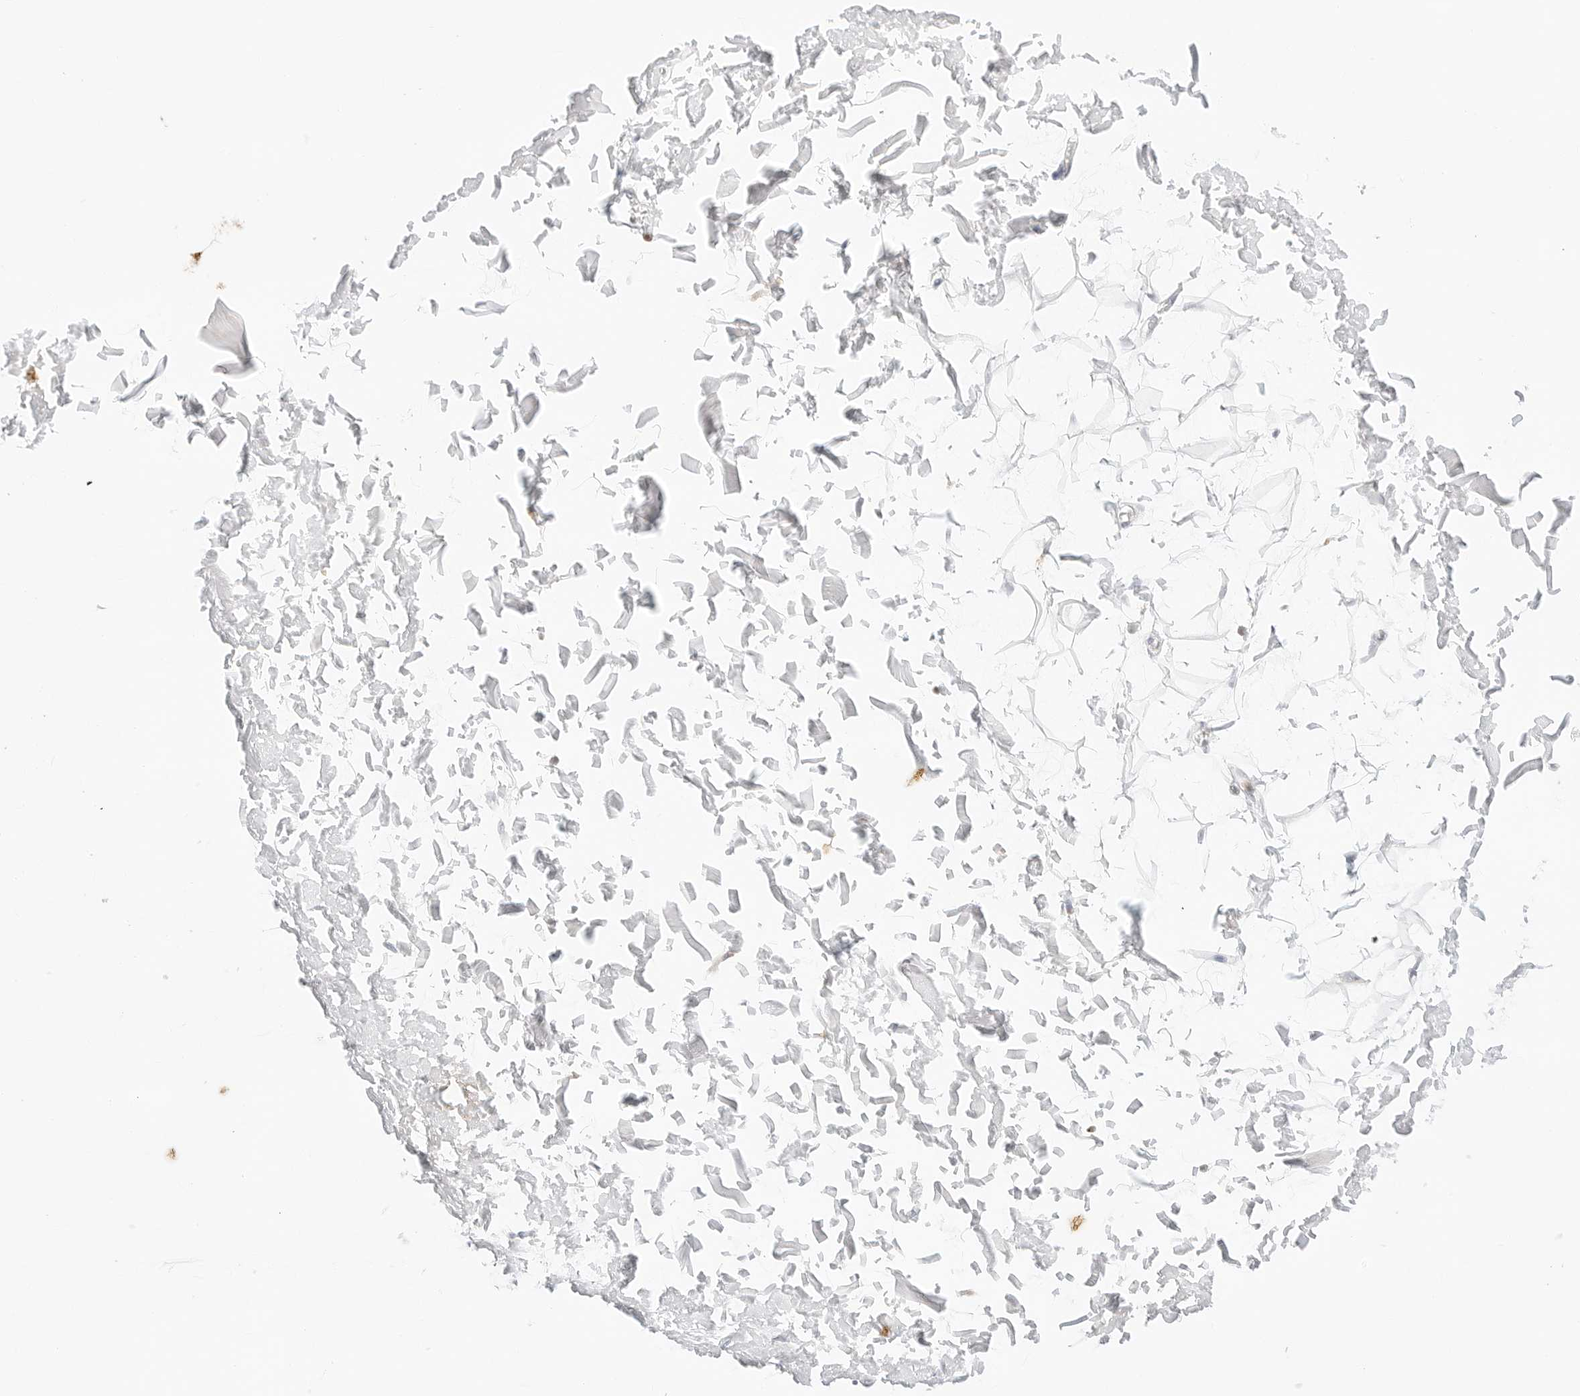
{"staining": {"intensity": "negative", "quantity": "none", "location": "none"}, "tissue": "adipose tissue", "cell_type": "Adipocytes", "image_type": "normal", "snomed": [{"axis": "morphology", "description": "Normal tissue, NOS"}, {"axis": "topography", "description": "Soft tissue"}], "caption": "IHC of benign human adipose tissue shows no positivity in adipocytes.", "gene": "GNAS", "patient": {"sex": "male", "age": 72}}